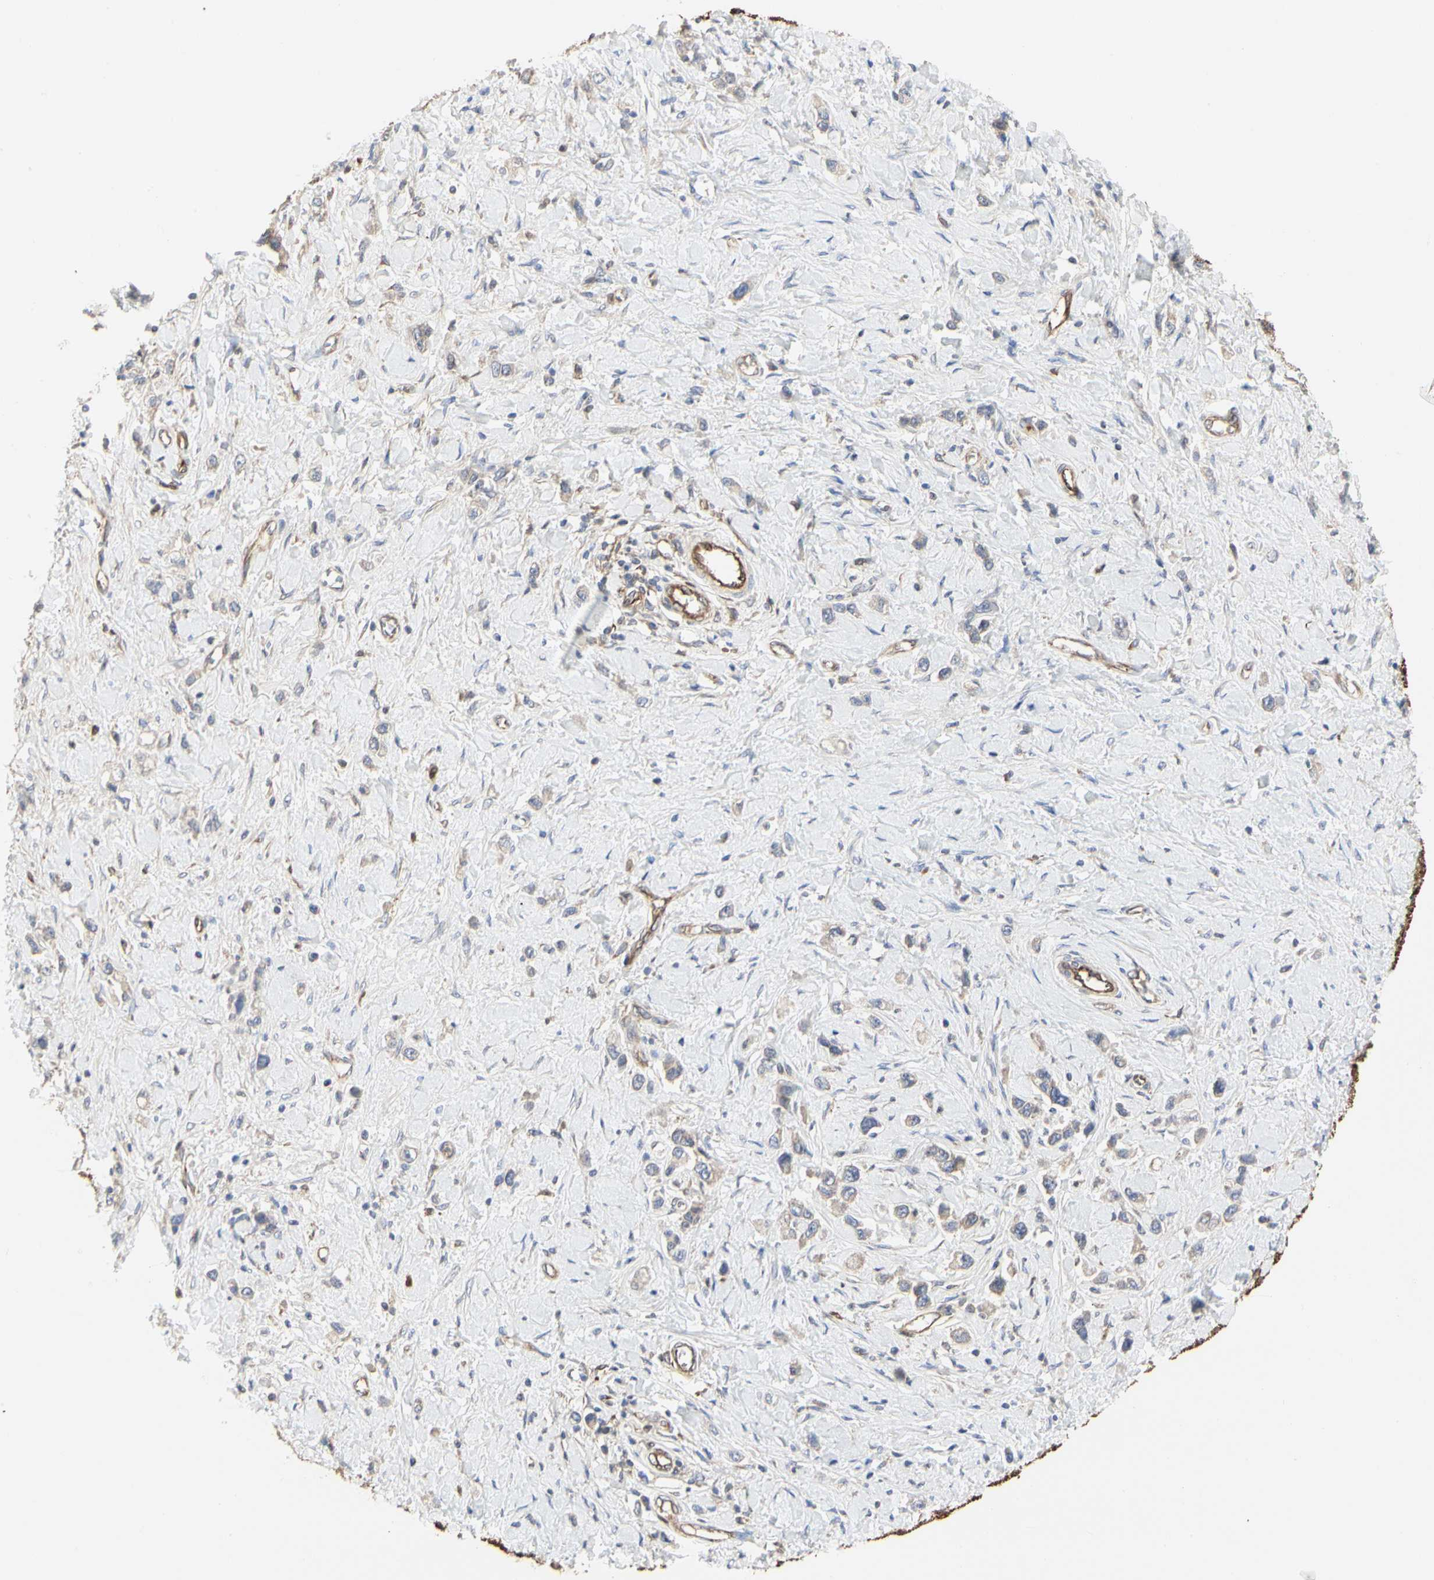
{"staining": {"intensity": "weak", "quantity": "25%-75%", "location": "cytoplasmic/membranous"}, "tissue": "stomach cancer", "cell_type": "Tumor cells", "image_type": "cancer", "snomed": [{"axis": "morphology", "description": "Normal tissue, NOS"}, {"axis": "morphology", "description": "Adenocarcinoma, NOS"}, {"axis": "topography", "description": "Stomach, upper"}, {"axis": "topography", "description": "Stomach"}], "caption": "About 25%-75% of tumor cells in human stomach cancer demonstrate weak cytoplasmic/membranous protein expression as visualized by brown immunohistochemical staining.", "gene": "C3orf52", "patient": {"sex": "female", "age": 65}}